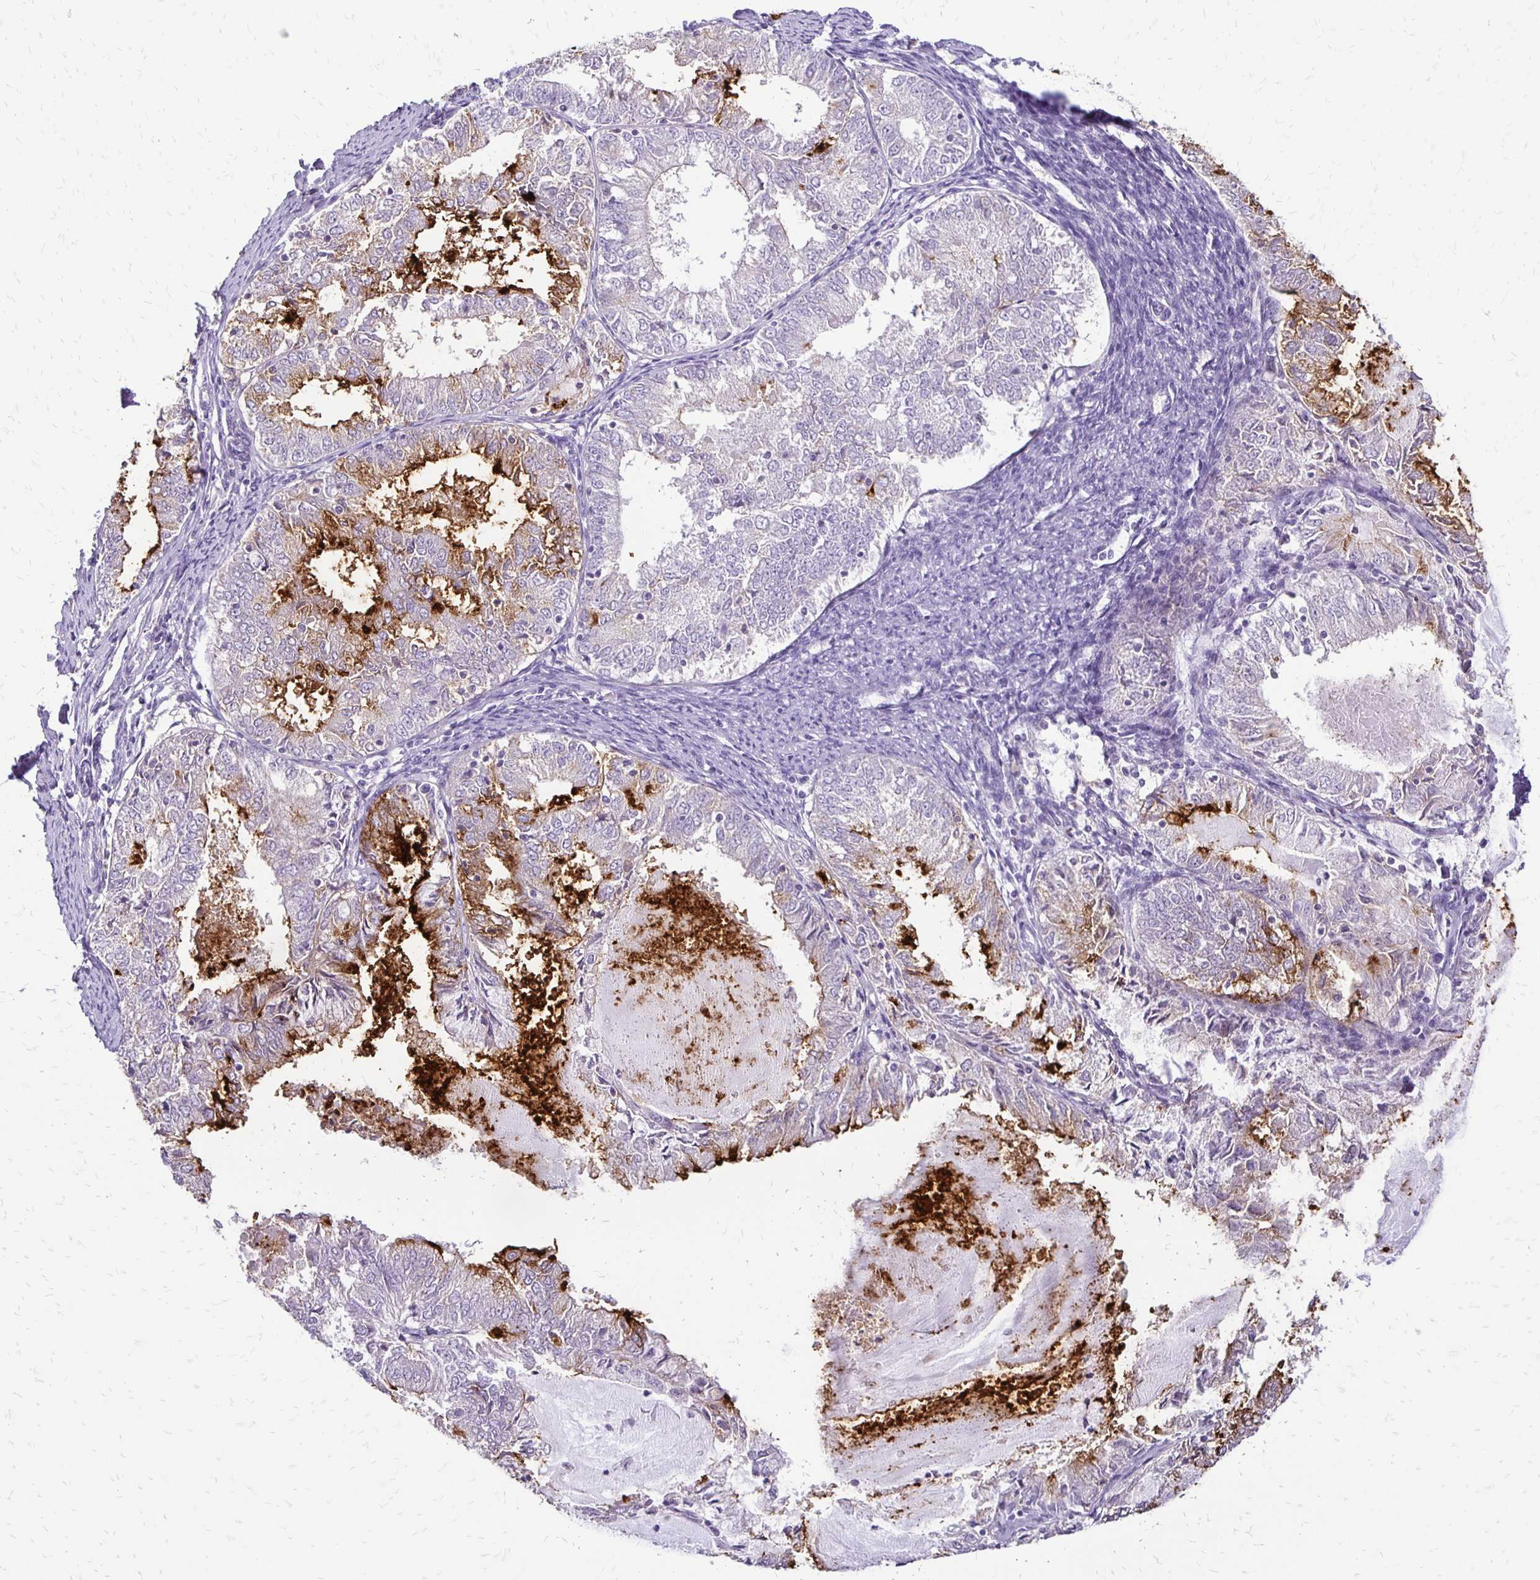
{"staining": {"intensity": "strong", "quantity": "25%-75%", "location": "cytoplasmic/membranous"}, "tissue": "endometrial cancer", "cell_type": "Tumor cells", "image_type": "cancer", "snomed": [{"axis": "morphology", "description": "Adenocarcinoma, NOS"}, {"axis": "topography", "description": "Endometrium"}], "caption": "A brown stain shows strong cytoplasmic/membranous staining of a protein in human endometrial adenocarcinoma tumor cells. (DAB IHC, brown staining for protein, blue staining for nuclei).", "gene": "ALPG", "patient": {"sex": "female", "age": 57}}